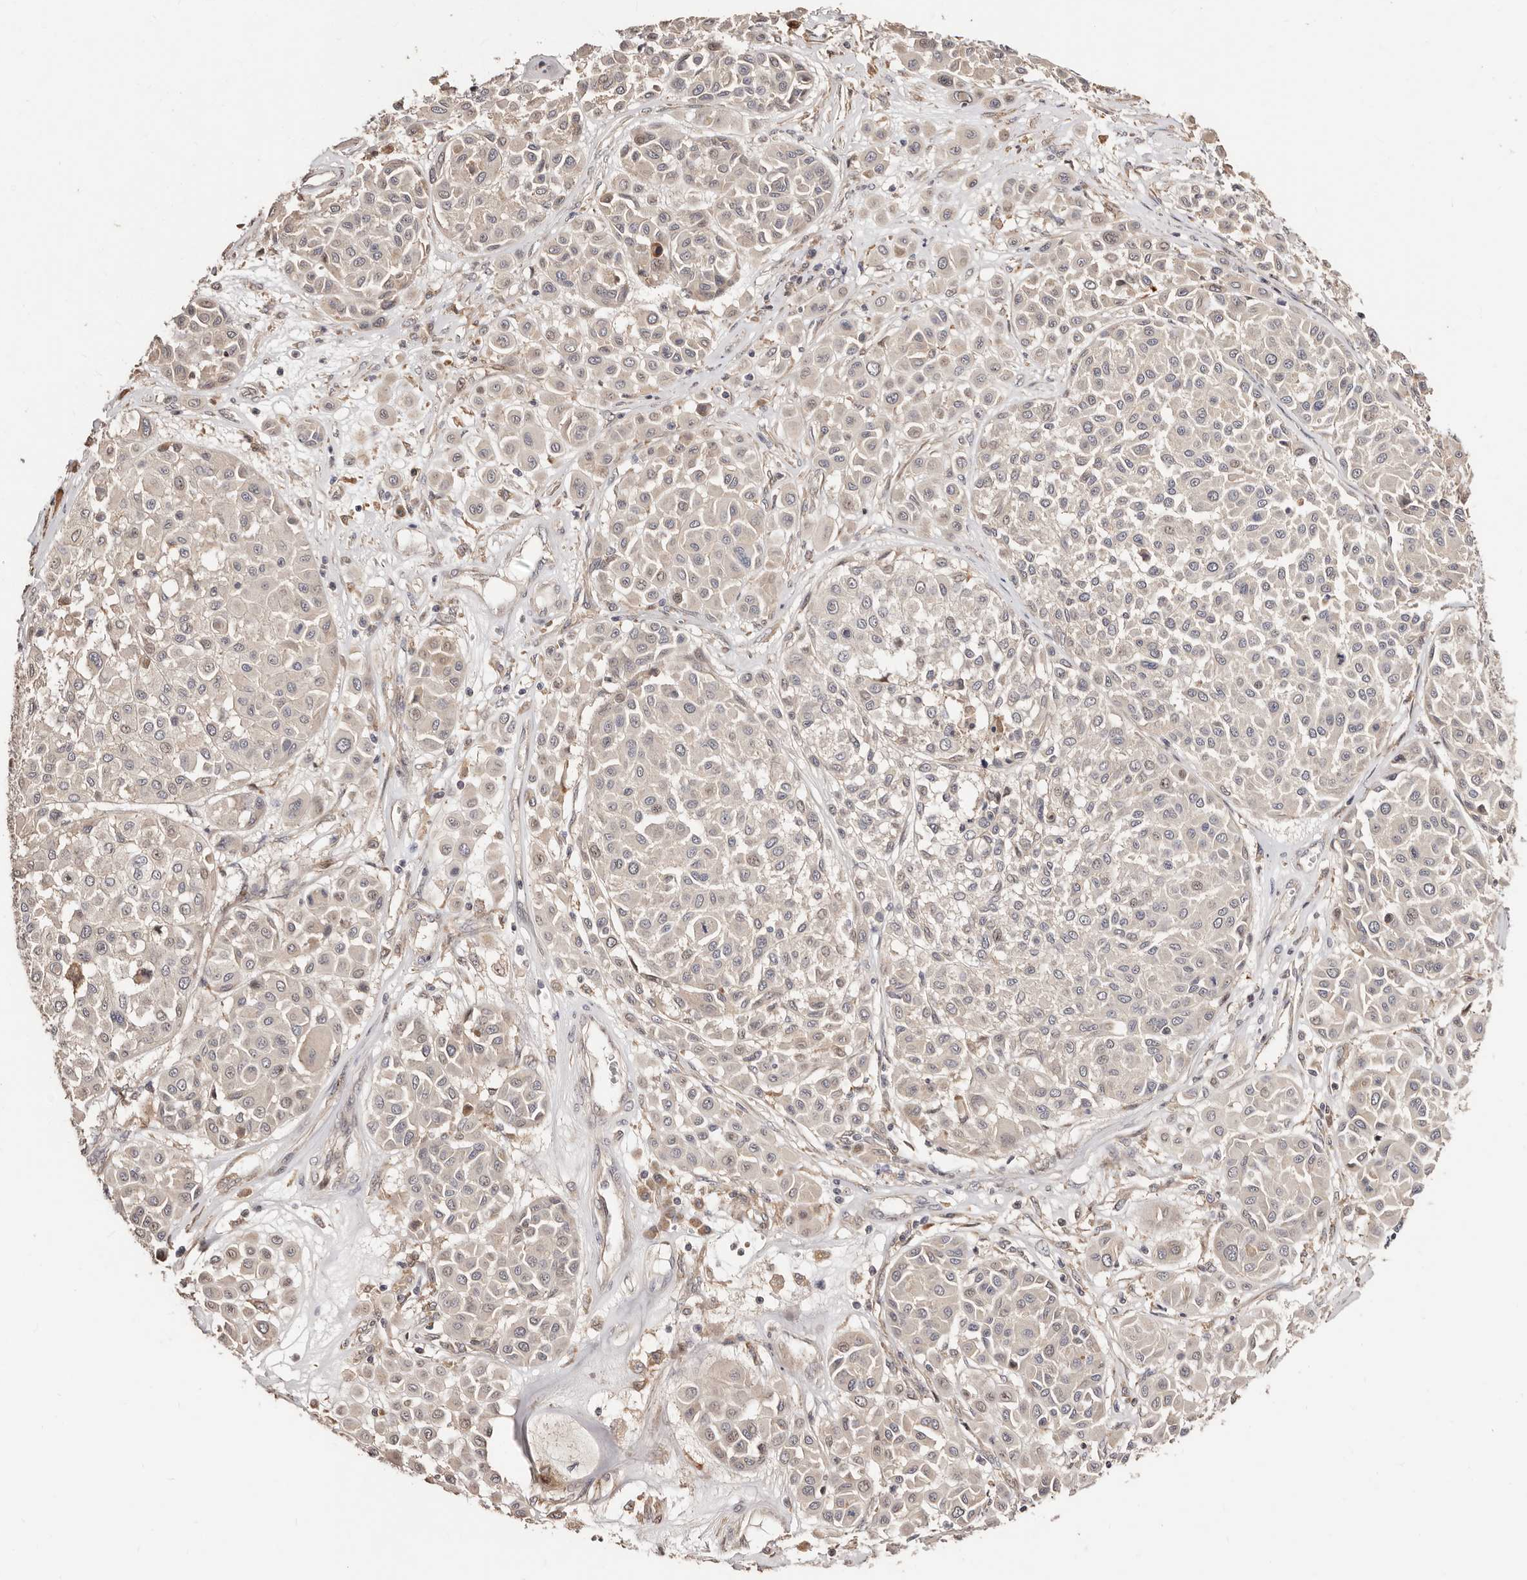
{"staining": {"intensity": "negative", "quantity": "none", "location": "none"}, "tissue": "melanoma", "cell_type": "Tumor cells", "image_type": "cancer", "snomed": [{"axis": "morphology", "description": "Malignant melanoma, Metastatic site"}, {"axis": "topography", "description": "Soft tissue"}], "caption": "Tumor cells show no significant protein expression in malignant melanoma (metastatic site). Brightfield microscopy of immunohistochemistry stained with DAB (3,3'-diaminobenzidine) (brown) and hematoxylin (blue), captured at high magnification.", "gene": "APOL6", "patient": {"sex": "male", "age": 41}}